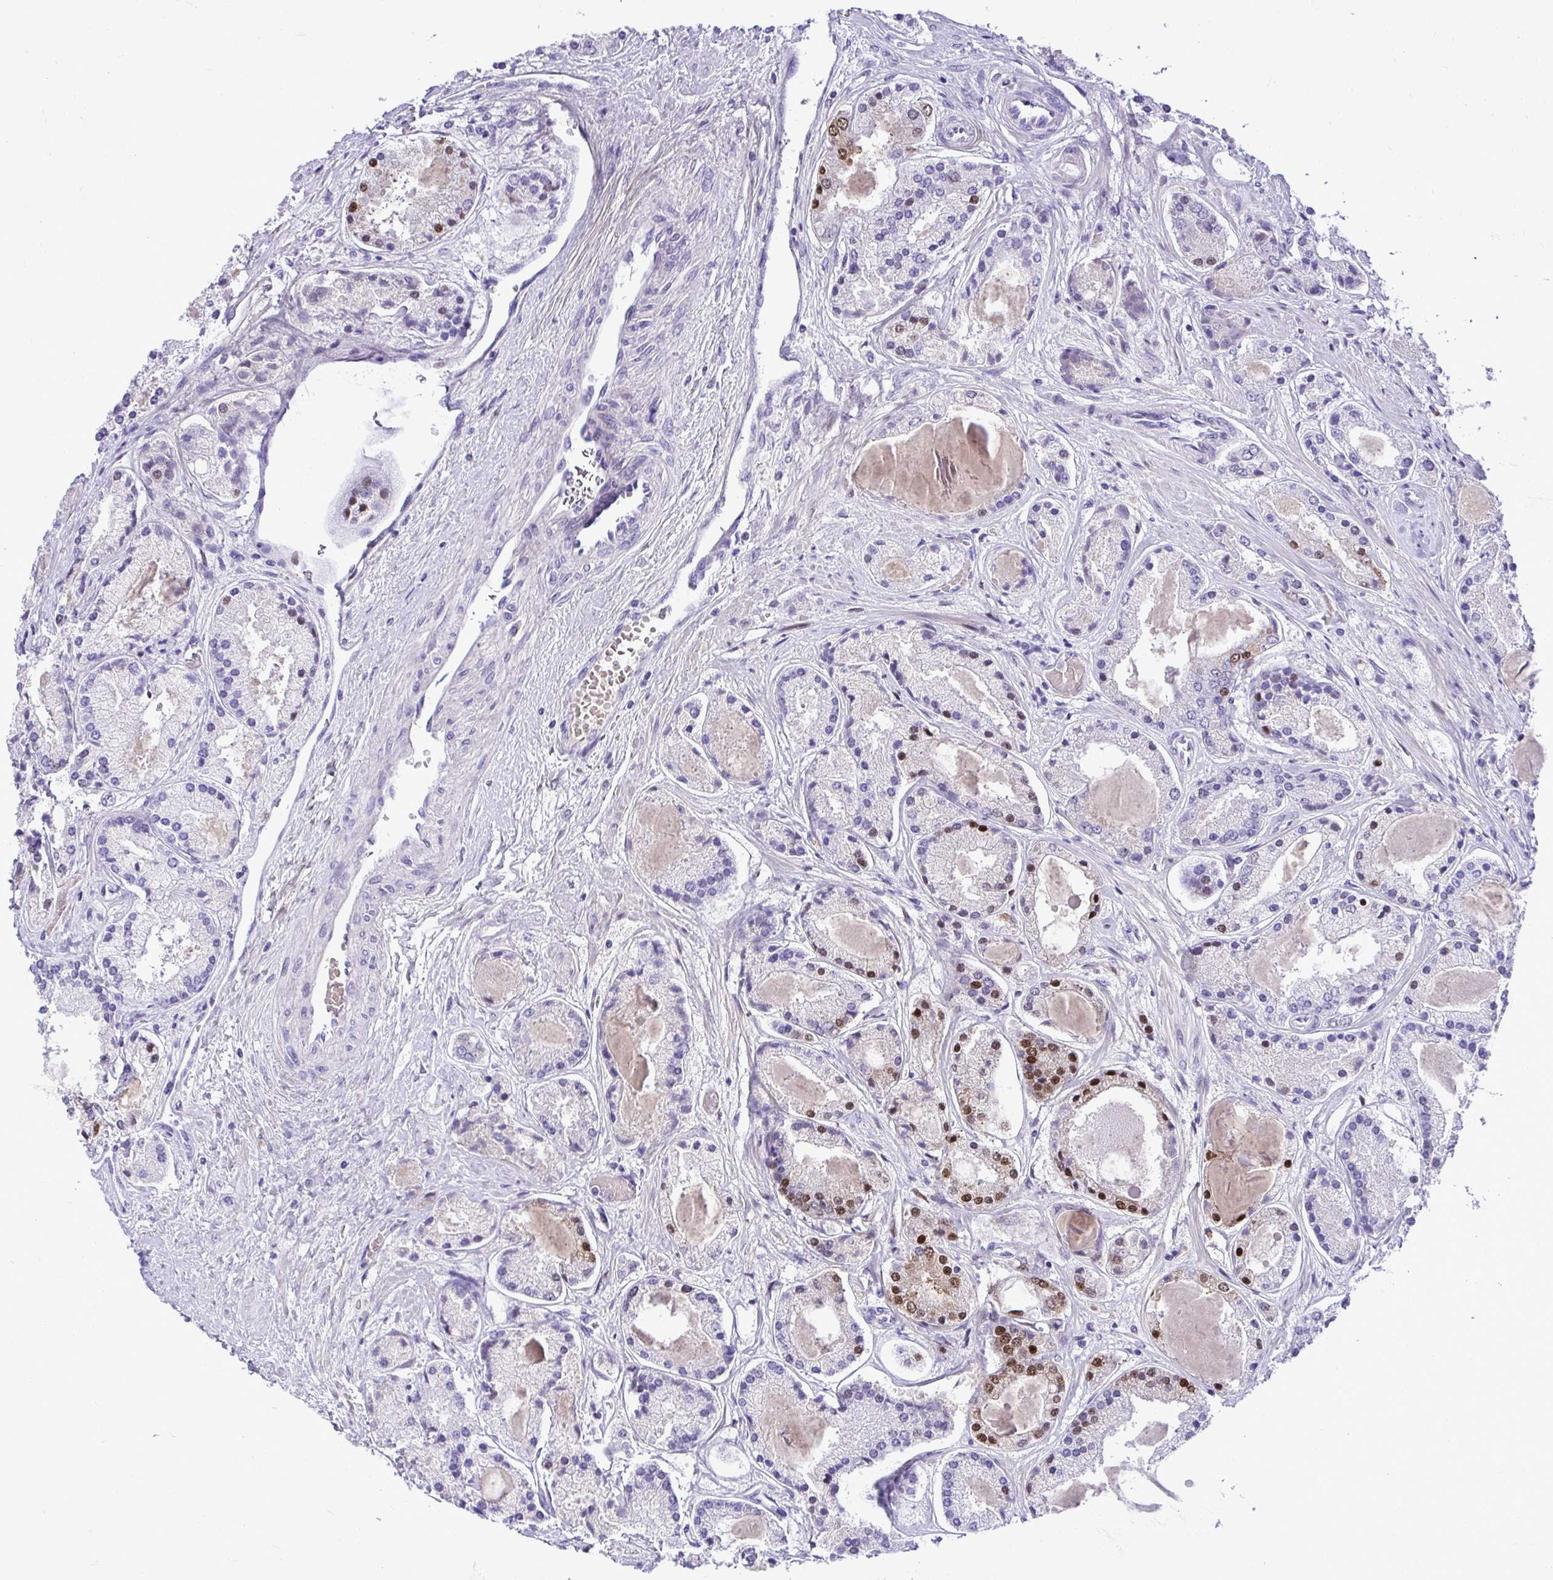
{"staining": {"intensity": "moderate", "quantity": "<25%", "location": "nuclear"}, "tissue": "prostate cancer", "cell_type": "Tumor cells", "image_type": "cancer", "snomed": [{"axis": "morphology", "description": "Adenocarcinoma, High grade"}, {"axis": "topography", "description": "Prostate"}], "caption": "Immunohistochemistry (IHC) of prostate cancer (high-grade adenocarcinoma) displays low levels of moderate nuclear expression in about <25% of tumor cells.", "gene": "CDC20", "patient": {"sex": "male", "age": 67}}